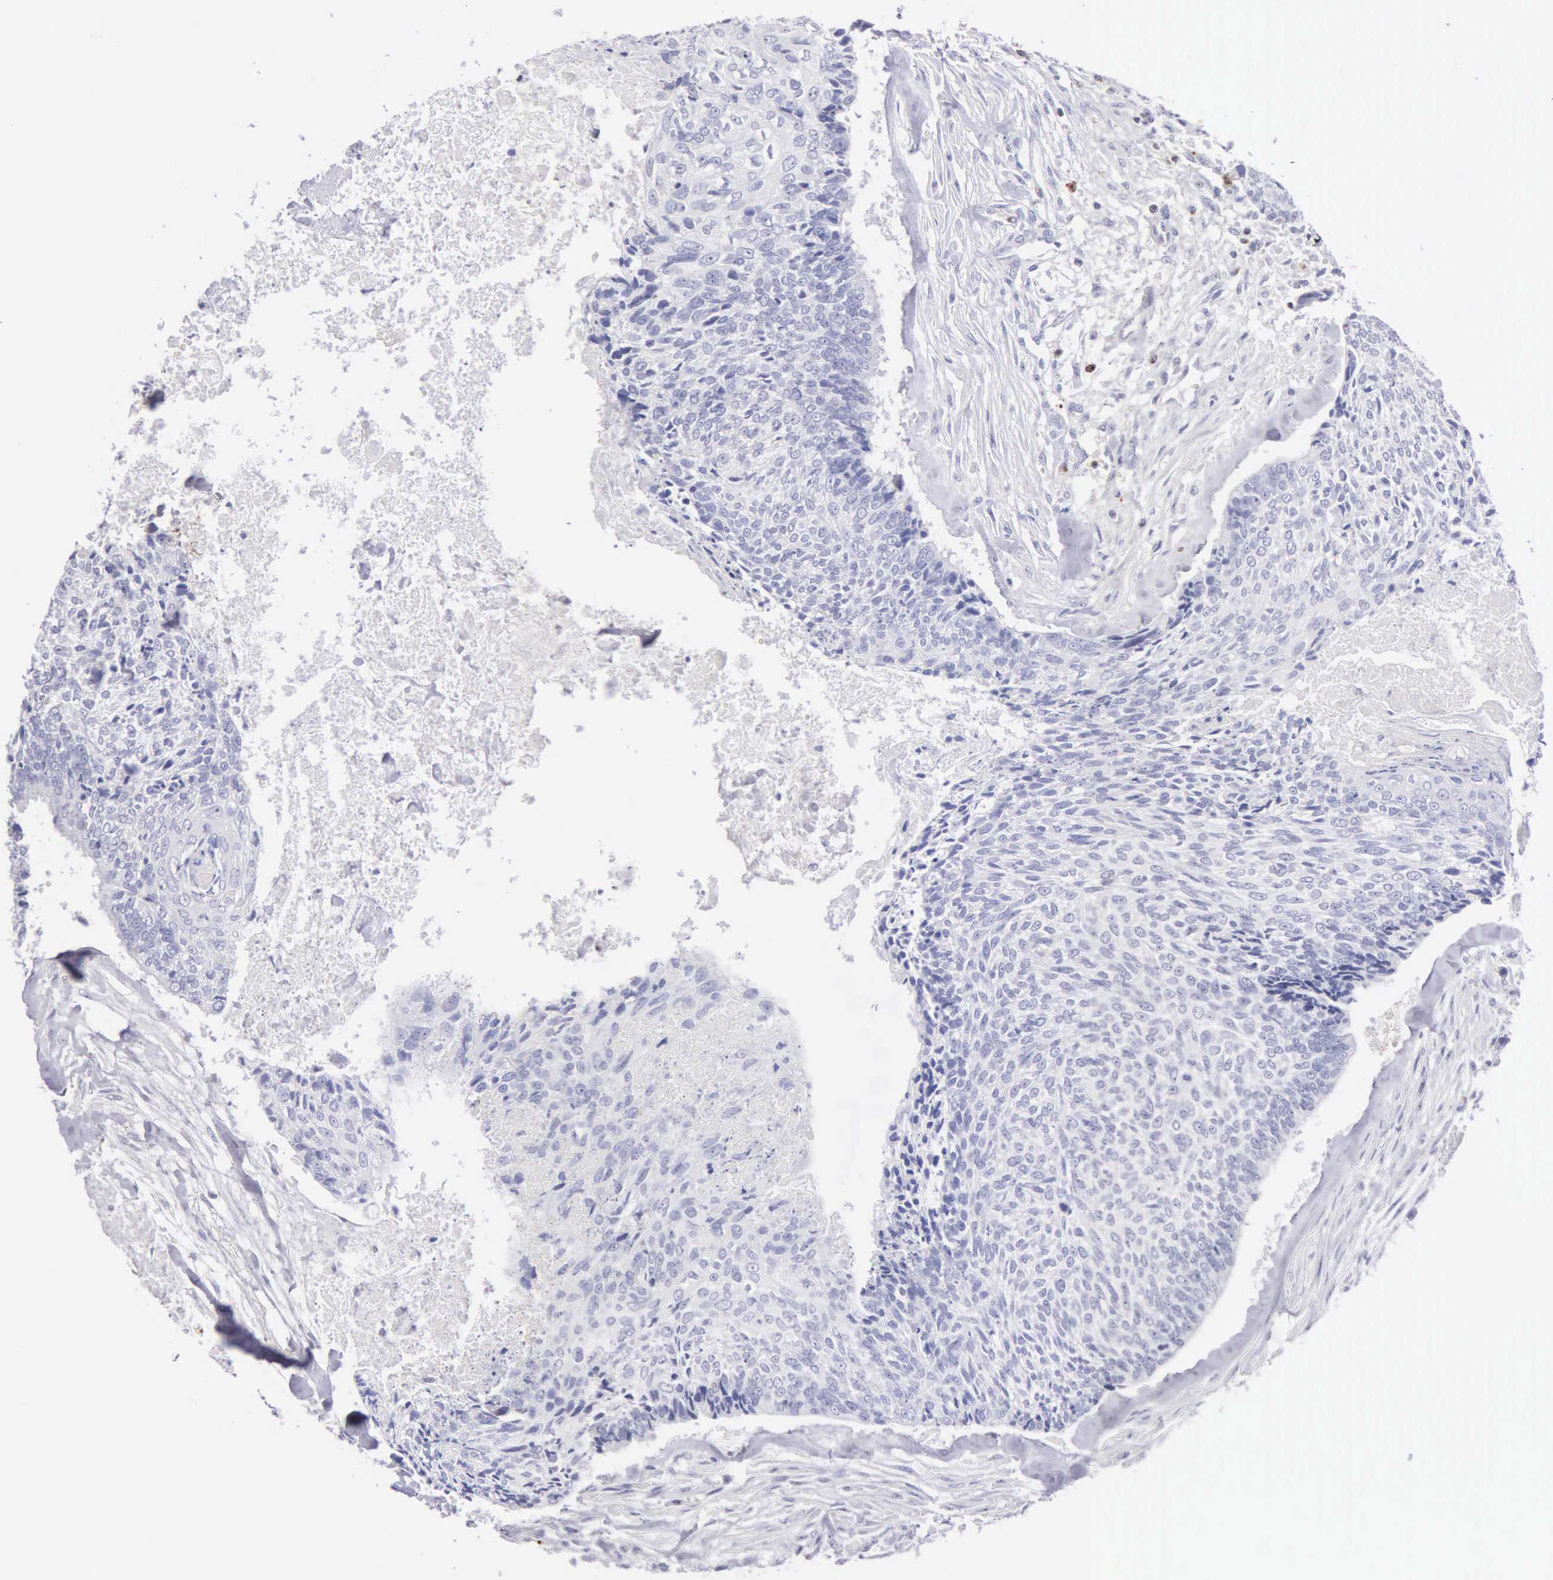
{"staining": {"intensity": "negative", "quantity": "none", "location": "none"}, "tissue": "head and neck cancer", "cell_type": "Tumor cells", "image_type": "cancer", "snomed": [{"axis": "morphology", "description": "Squamous cell carcinoma, NOS"}, {"axis": "topography", "description": "Salivary gland"}, {"axis": "topography", "description": "Head-Neck"}], "caption": "The image shows no significant expression in tumor cells of head and neck cancer (squamous cell carcinoma).", "gene": "SRGN", "patient": {"sex": "male", "age": 70}}